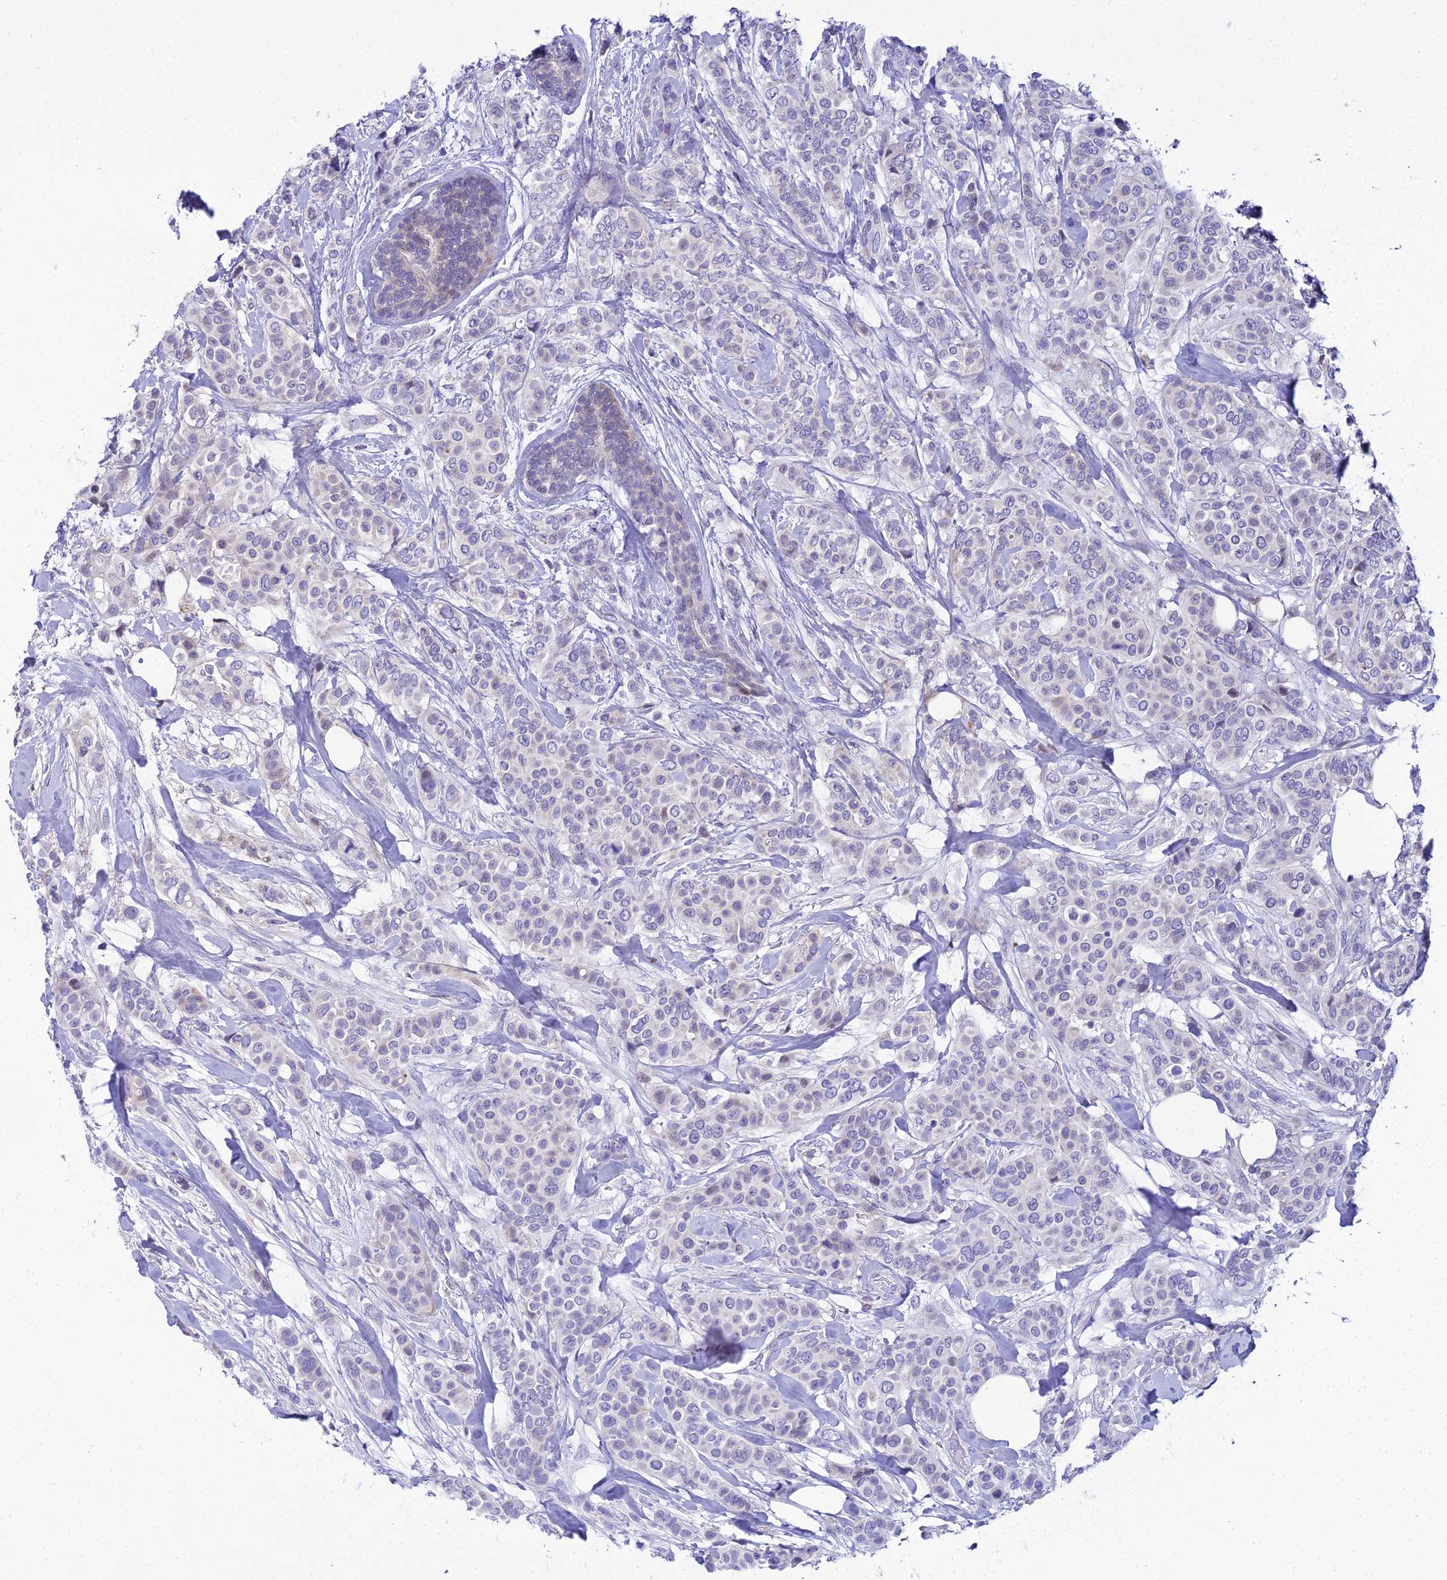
{"staining": {"intensity": "negative", "quantity": "none", "location": "none"}, "tissue": "breast cancer", "cell_type": "Tumor cells", "image_type": "cancer", "snomed": [{"axis": "morphology", "description": "Lobular carcinoma"}, {"axis": "topography", "description": "Breast"}], "caption": "DAB (3,3'-diaminobenzidine) immunohistochemical staining of human breast lobular carcinoma demonstrates no significant expression in tumor cells. Brightfield microscopy of IHC stained with DAB (brown) and hematoxylin (blue), captured at high magnification.", "gene": "ZMIZ1", "patient": {"sex": "female", "age": 51}}